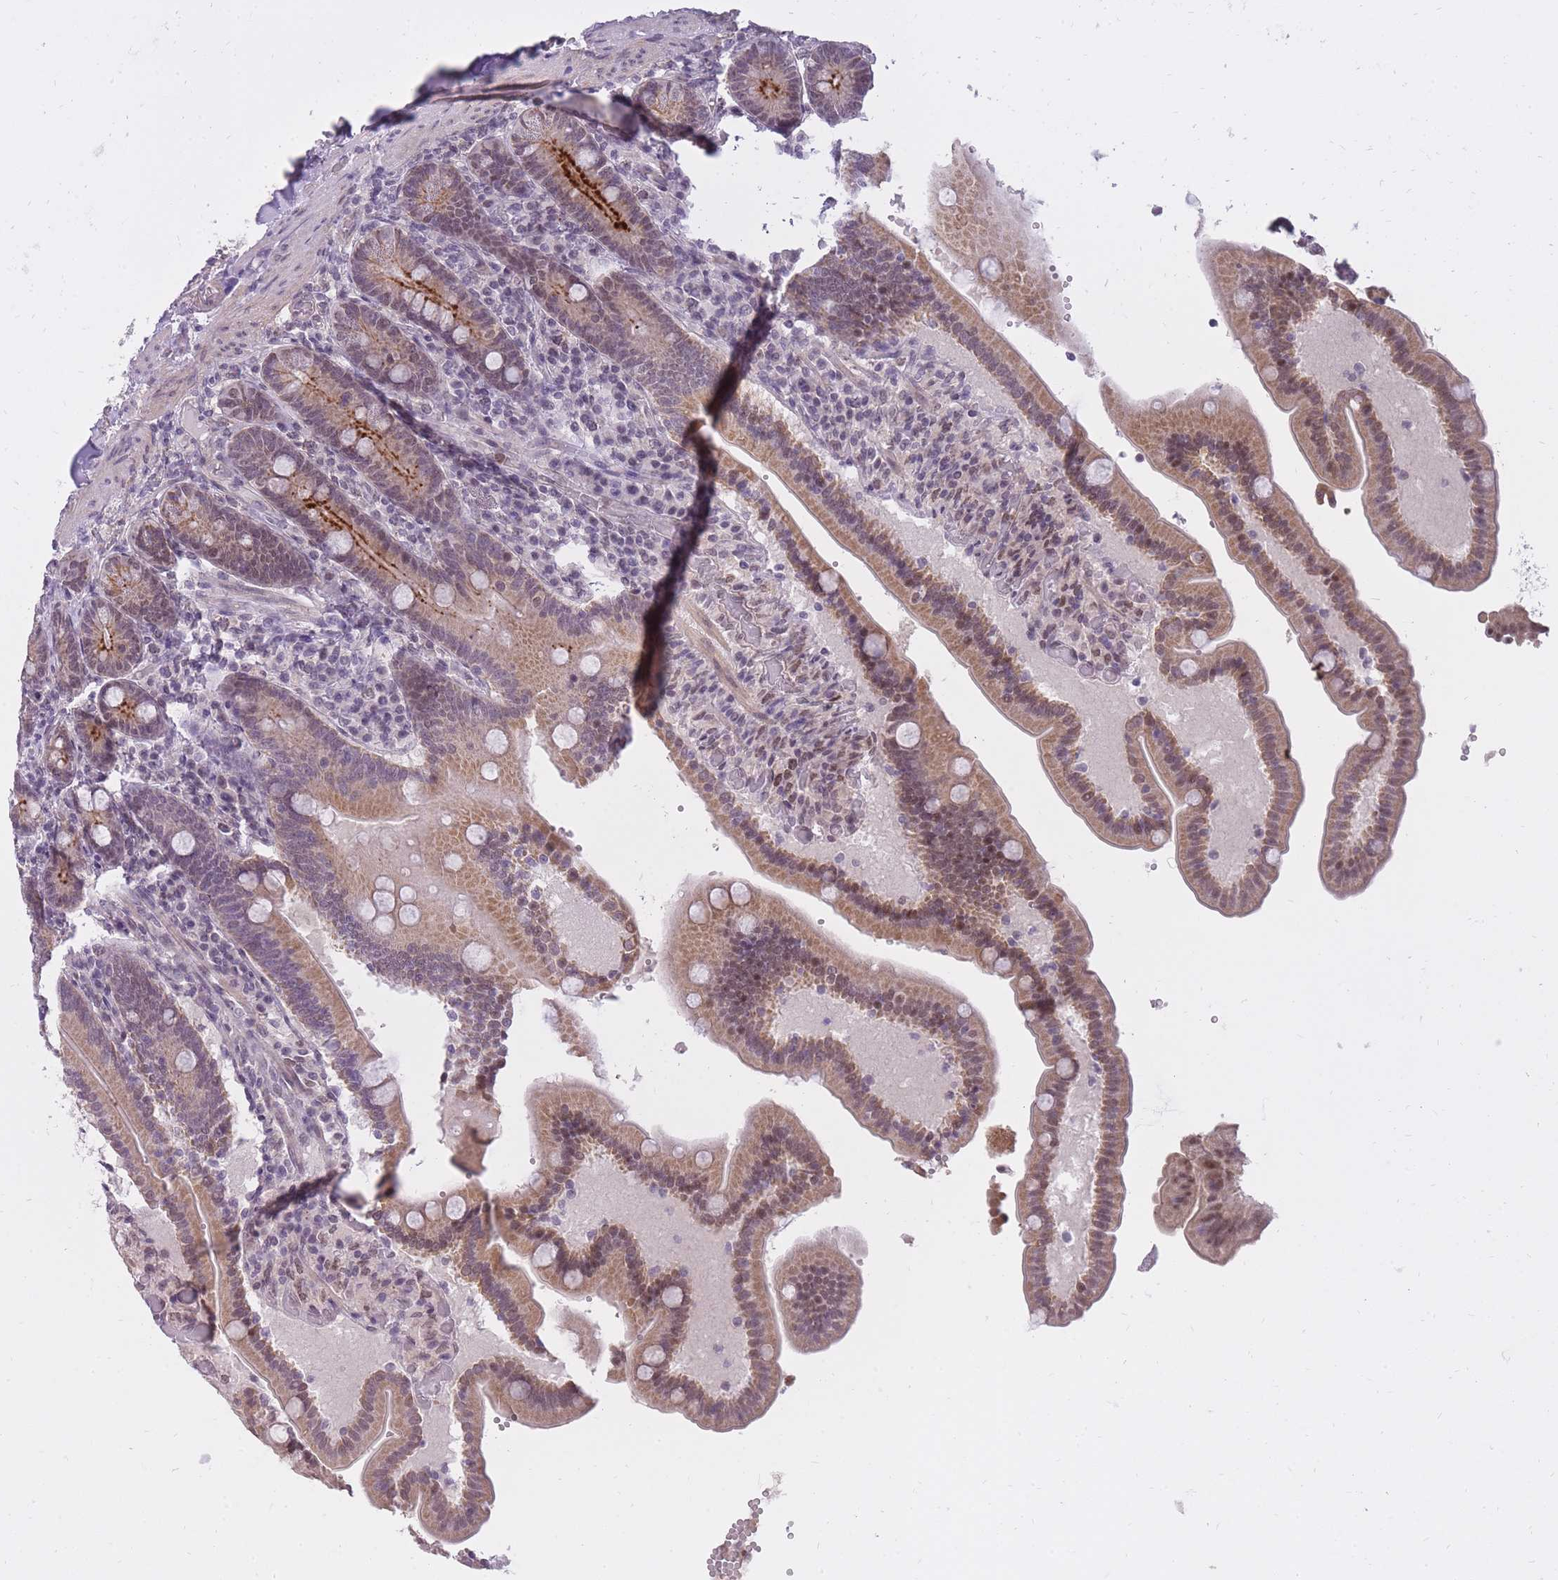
{"staining": {"intensity": "moderate", "quantity": ">75%", "location": "cytoplasmic/membranous,nuclear"}, "tissue": "duodenum", "cell_type": "Glandular cells", "image_type": "normal", "snomed": [{"axis": "morphology", "description": "Normal tissue, NOS"}, {"axis": "topography", "description": "Duodenum"}], "caption": "IHC micrograph of unremarkable duodenum stained for a protein (brown), which displays medium levels of moderate cytoplasmic/membranous,nuclear staining in about >75% of glandular cells.", "gene": "TIGD1", "patient": {"sex": "female", "age": 62}}